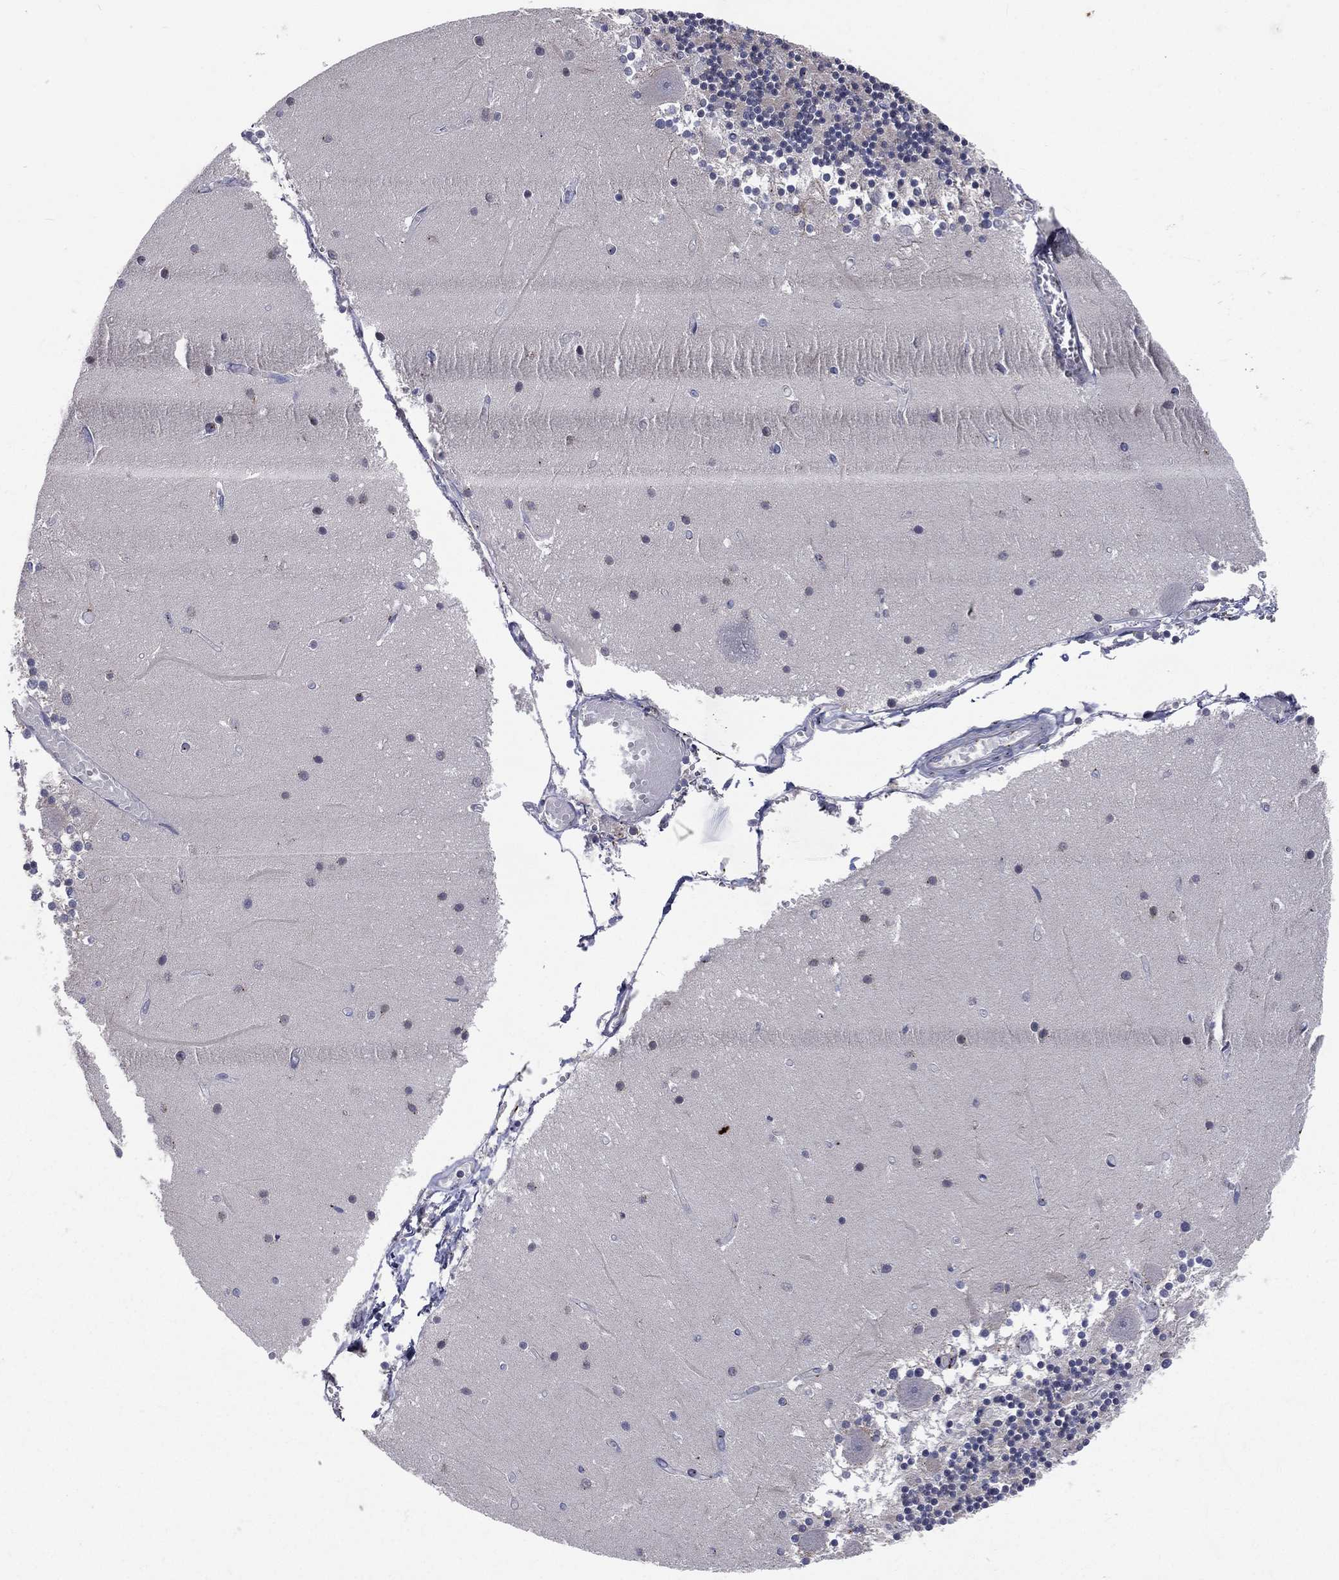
{"staining": {"intensity": "negative", "quantity": "none", "location": "none"}, "tissue": "cerebellum", "cell_type": "Cells in granular layer", "image_type": "normal", "snomed": [{"axis": "morphology", "description": "Normal tissue, NOS"}, {"axis": "topography", "description": "Cerebellum"}], "caption": "DAB (3,3'-diaminobenzidine) immunohistochemical staining of normal human cerebellum demonstrates no significant staining in cells in granular layer. (DAB (3,3'-diaminobenzidine) IHC, high magnification).", "gene": "CROCC", "patient": {"sex": "female", "age": 28}}